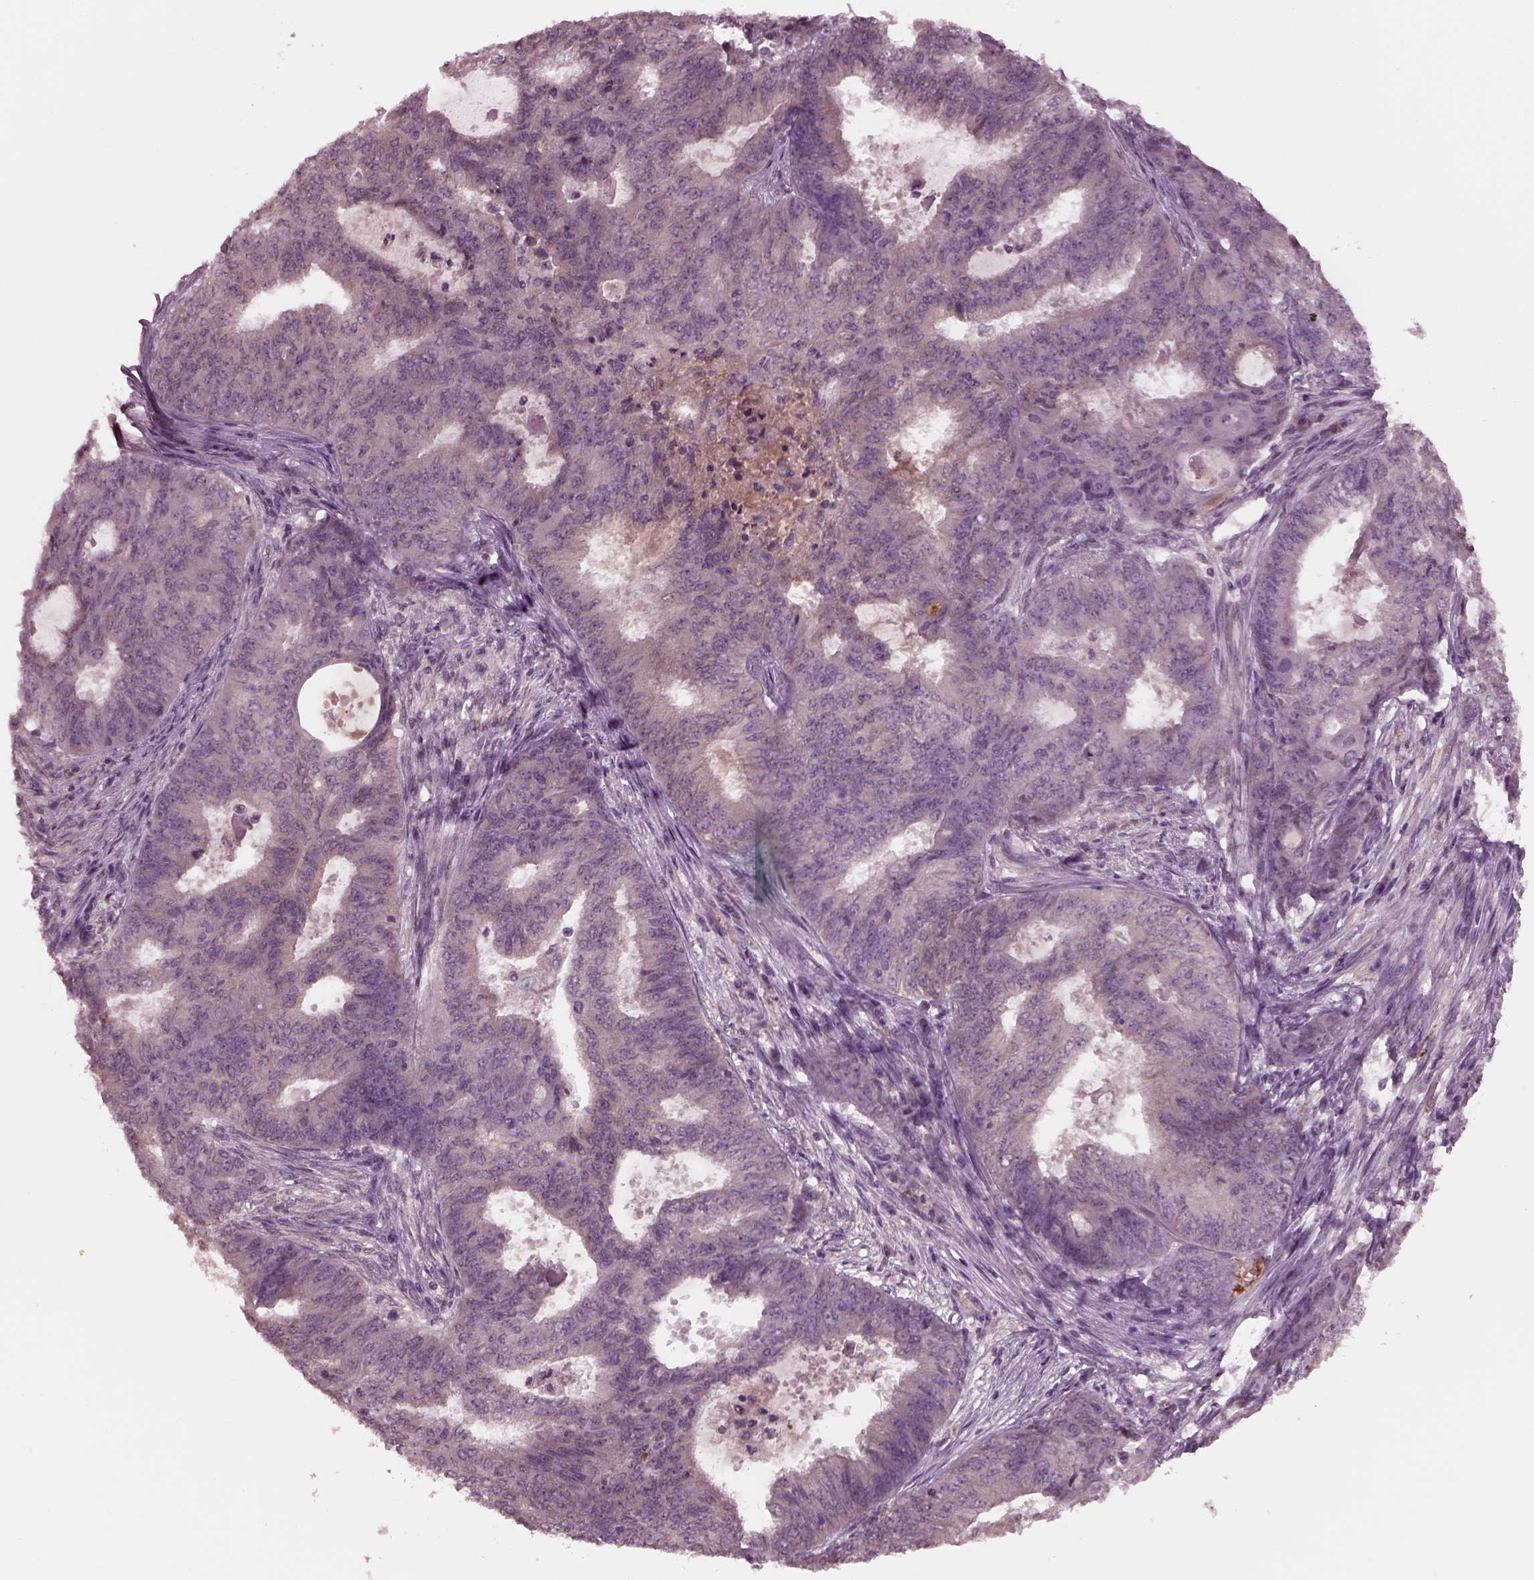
{"staining": {"intensity": "negative", "quantity": "none", "location": "none"}, "tissue": "endometrial cancer", "cell_type": "Tumor cells", "image_type": "cancer", "snomed": [{"axis": "morphology", "description": "Adenocarcinoma, NOS"}, {"axis": "topography", "description": "Endometrium"}], "caption": "Tumor cells show no significant expression in endometrial cancer.", "gene": "PORCN", "patient": {"sex": "female", "age": 62}}